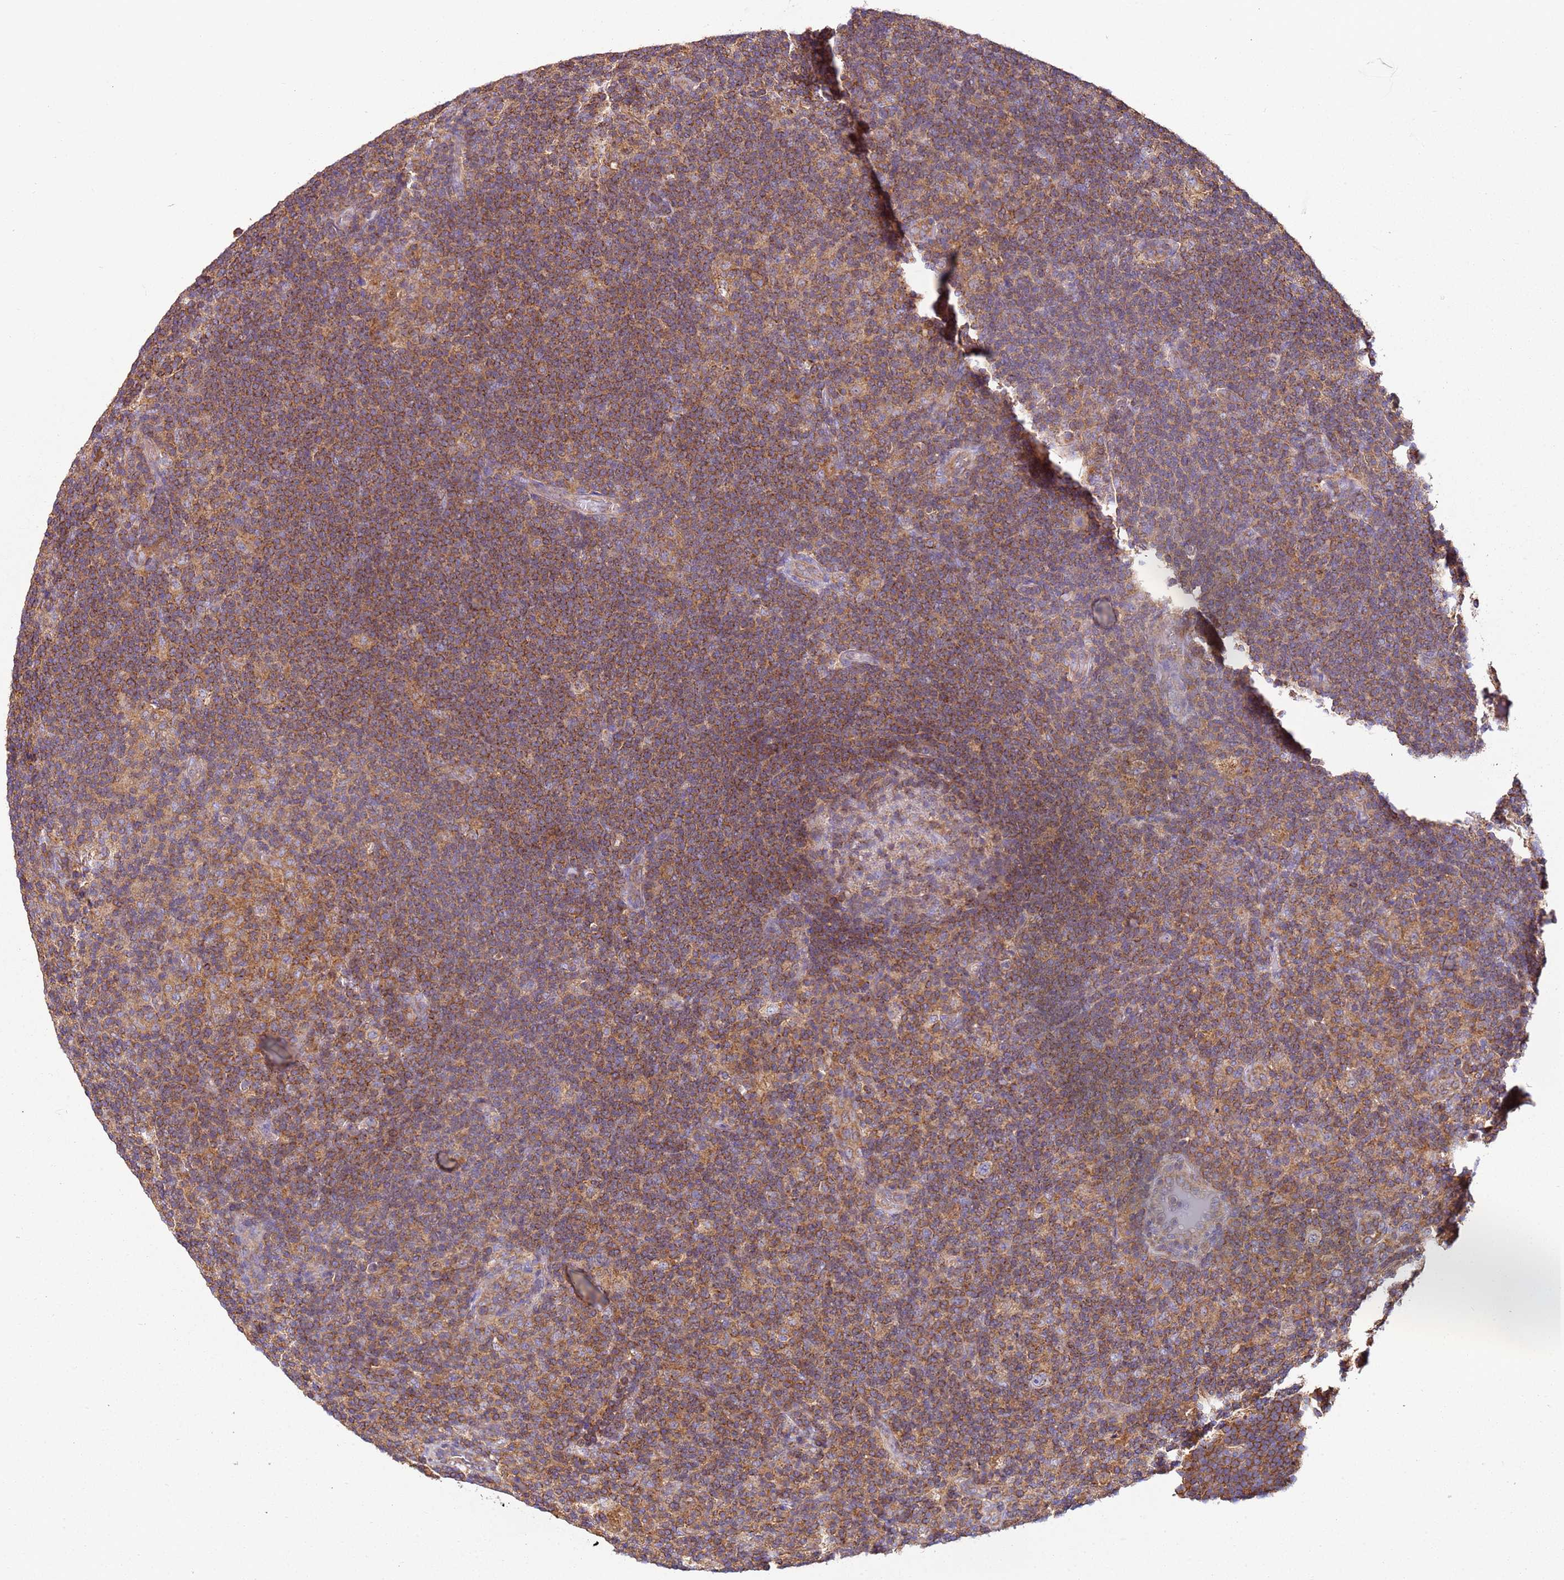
{"staining": {"intensity": "weak", "quantity": "<25%", "location": "cytoplasmic/membranous"}, "tissue": "lymphoma", "cell_type": "Tumor cells", "image_type": "cancer", "snomed": [{"axis": "morphology", "description": "Hodgkin's disease, NOS"}, {"axis": "topography", "description": "Lymph node"}], "caption": "The photomicrograph exhibits no significant positivity in tumor cells of lymphoma.", "gene": "RMND5A", "patient": {"sex": "female", "age": 57}}